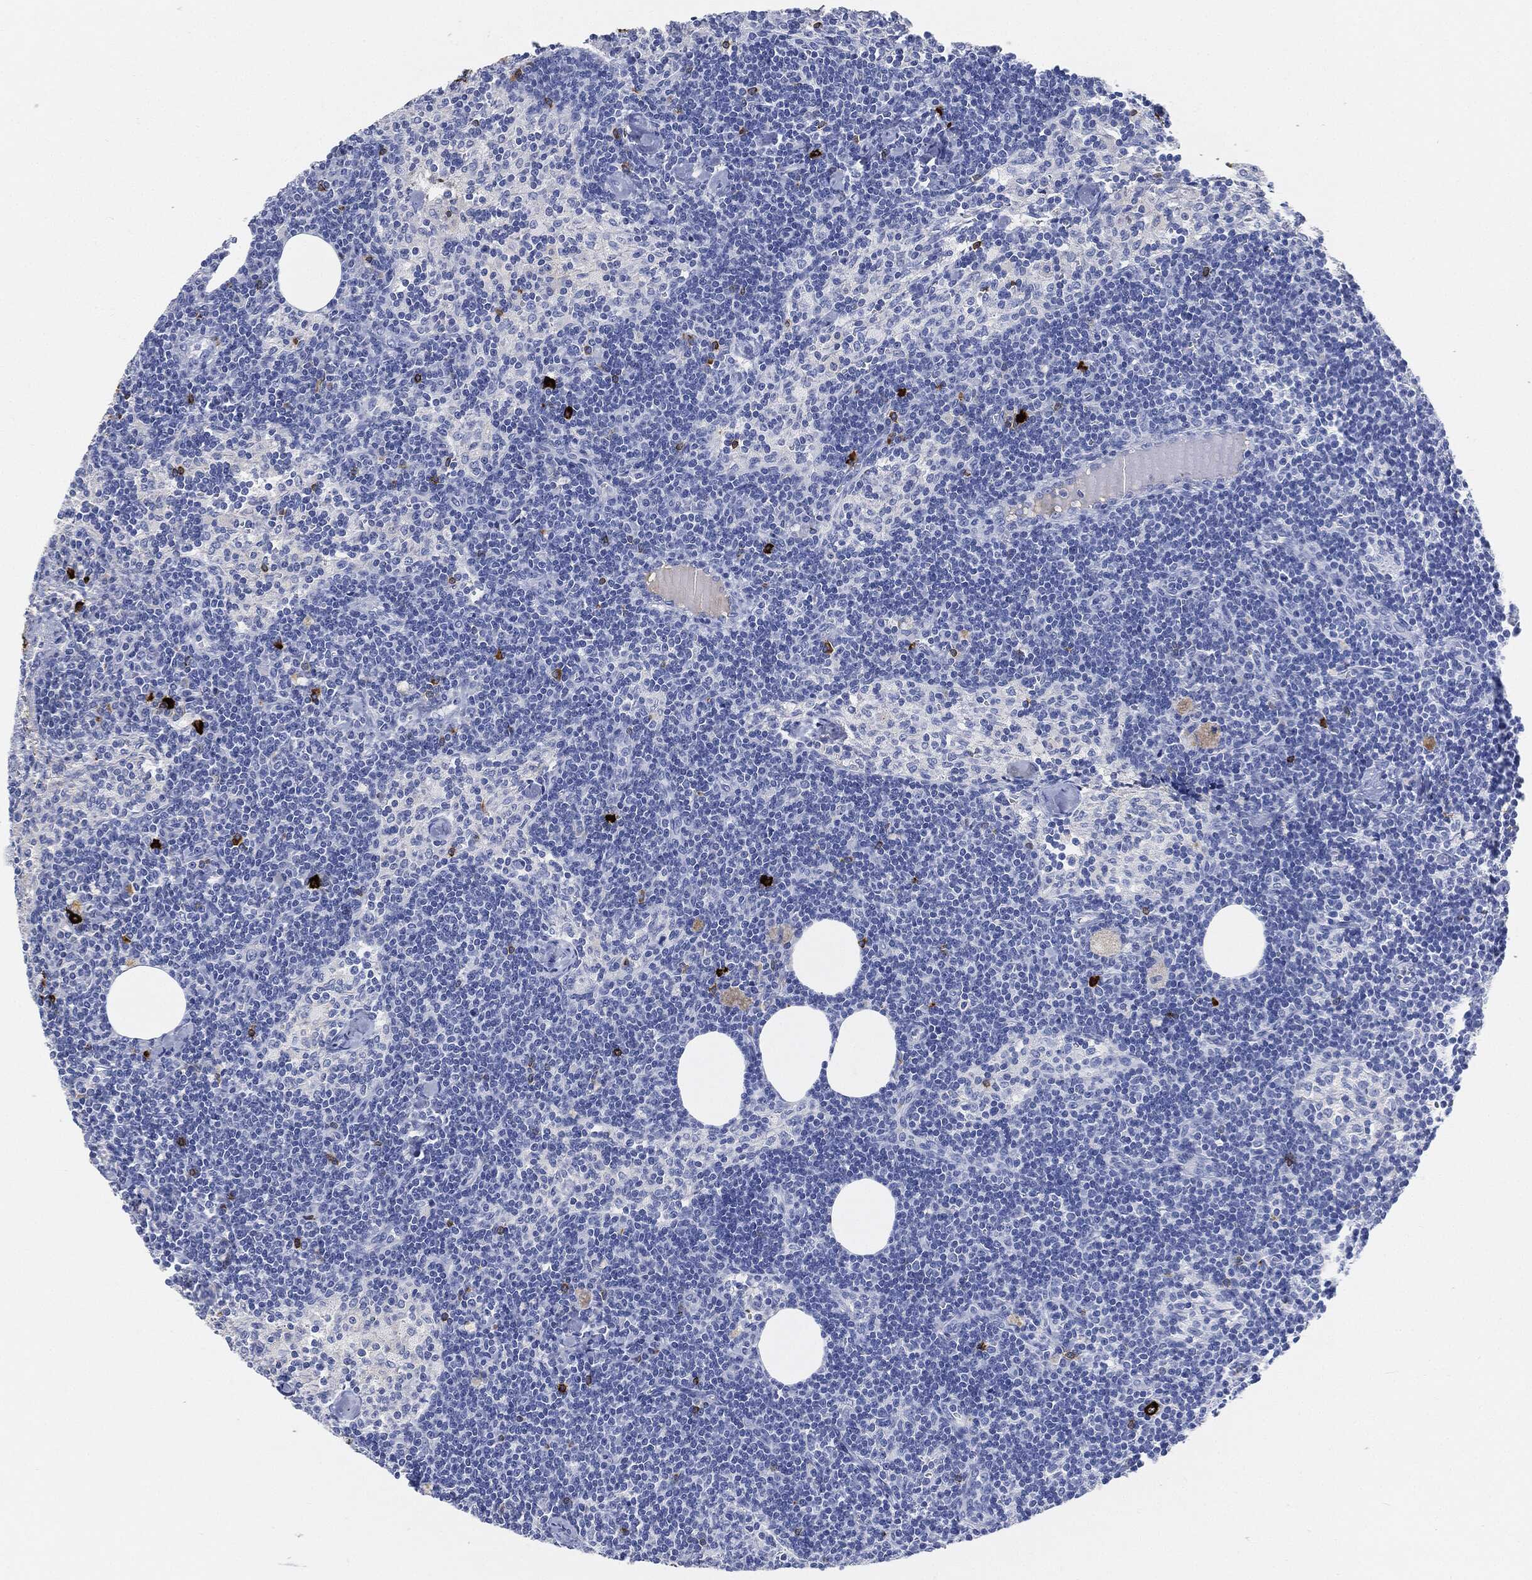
{"staining": {"intensity": "strong", "quantity": "<25%", "location": "cytoplasmic/membranous"}, "tissue": "lymph node", "cell_type": "Non-germinal center cells", "image_type": "normal", "snomed": [{"axis": "morphology", "description": "Normal tissue, NOS"}, {"axis": "topography", "description": "Lymph node"}], "caption": "This image demonstrates immunohistochemistry staining of benign human lymph node, with medium strong cytoplasmic/membranous staining in approximately <25% of non-germinal center cells.", "gene": "IGLV6", "patient": {"sex": "female", "age": 51}}